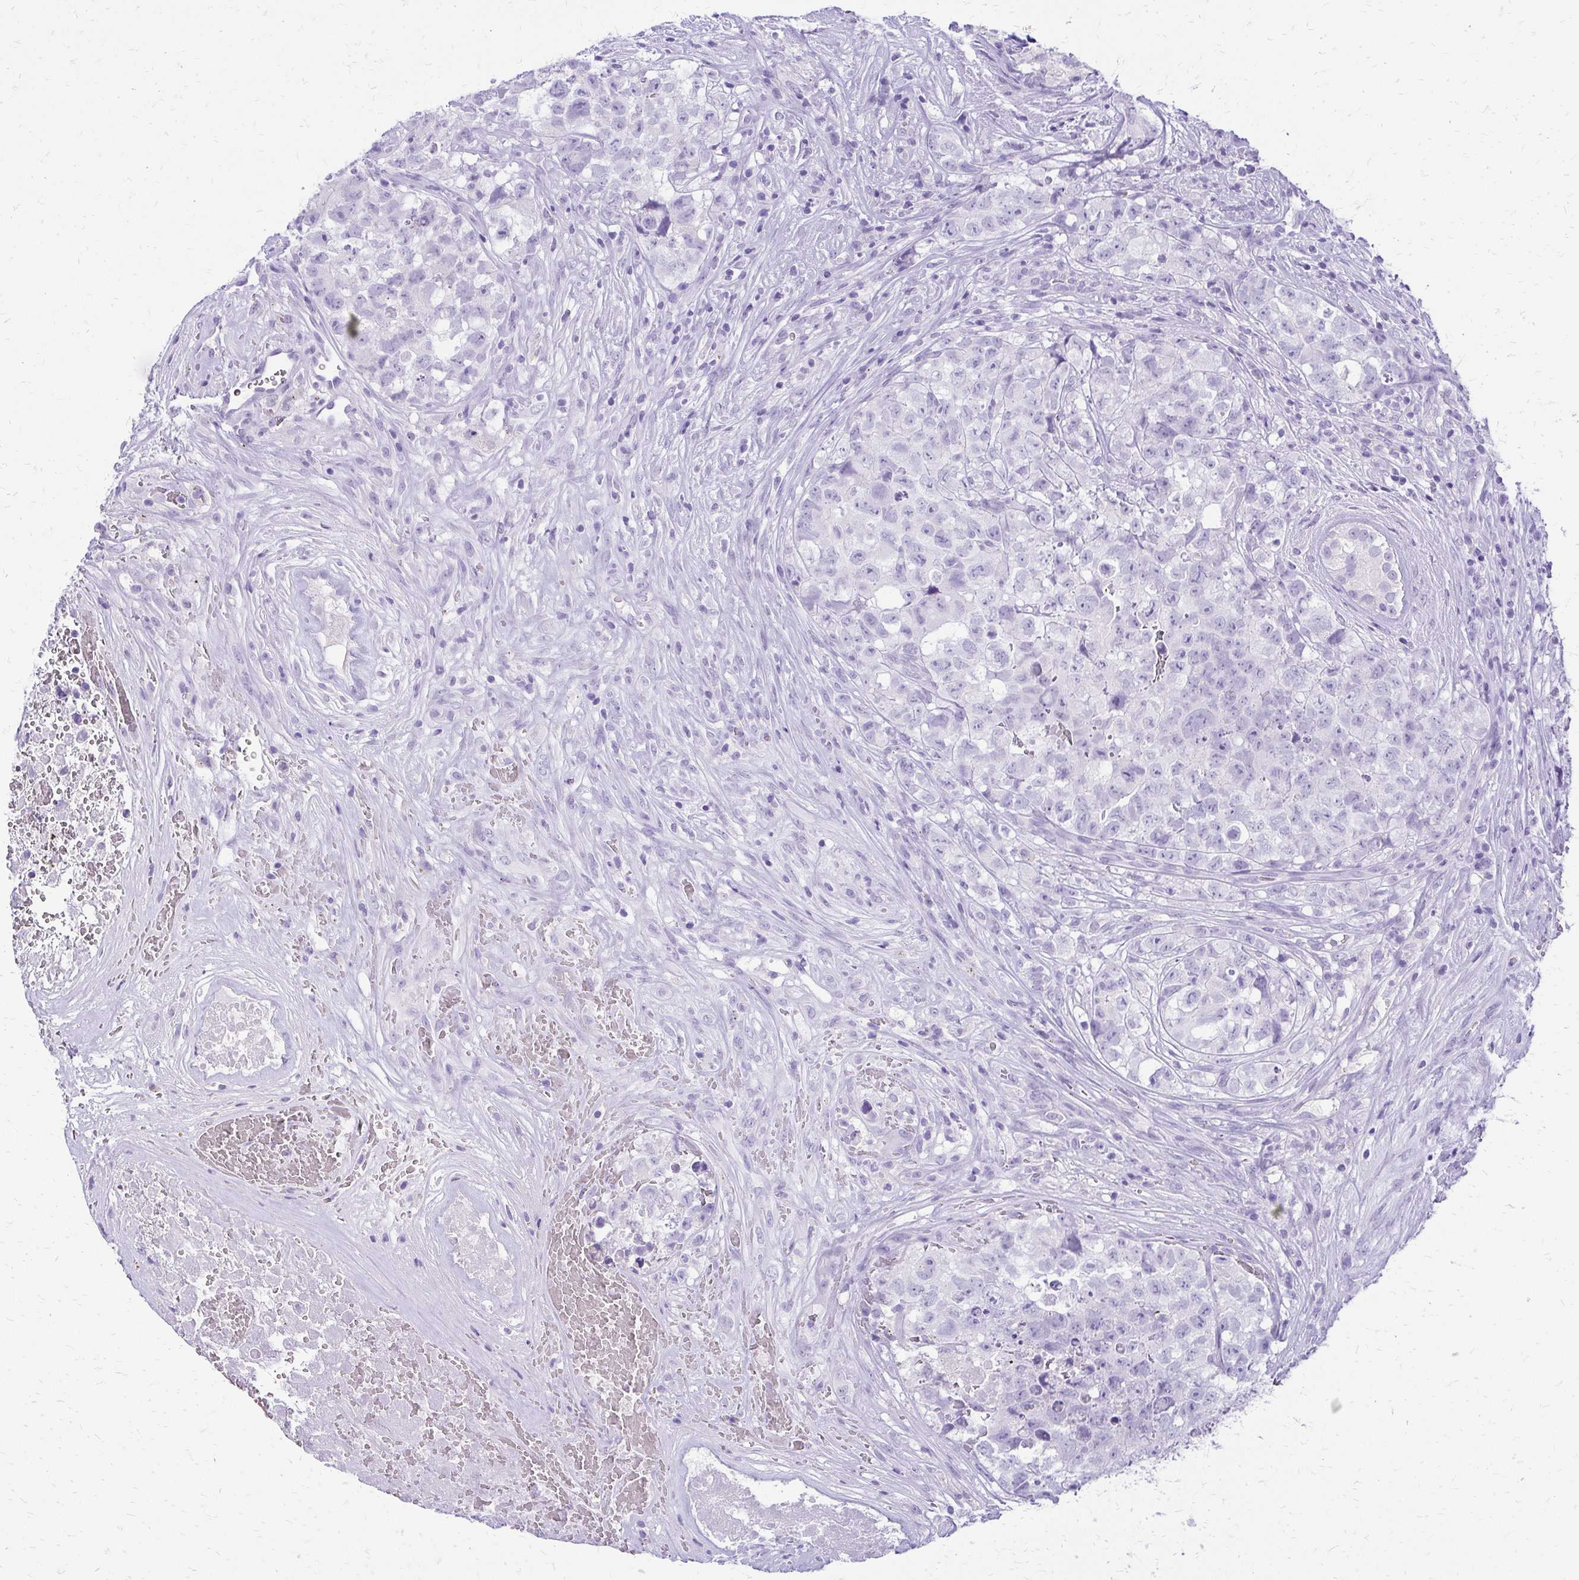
{"staining": {"intensity": "negative", "quantity": "none", "location": "none"}, "tissue": "testis cancer", "cell_type": "Tumor cells", "image_type": "cancer", "snomed": [{"axis": "morphology", "description": "Carcinoma, Embryonal, NOS"}, {"axis": "topography", "description": "Testis"}], "caption": "IHC micrograph of neoplastic tissue: testis cancer stained with DAB (3,3'-diaminobenzidine) shows no significant protein expression in tumor cells. The staining was performed using DAB (3,3'-diaminobenzidine) to visualize the protein expression in brown, while the nuclei were stained in blue with hematoxylin (Magnification: 20x).", "gene": "SLC32A1", "patient": {"sex": "male", "age": 18}}